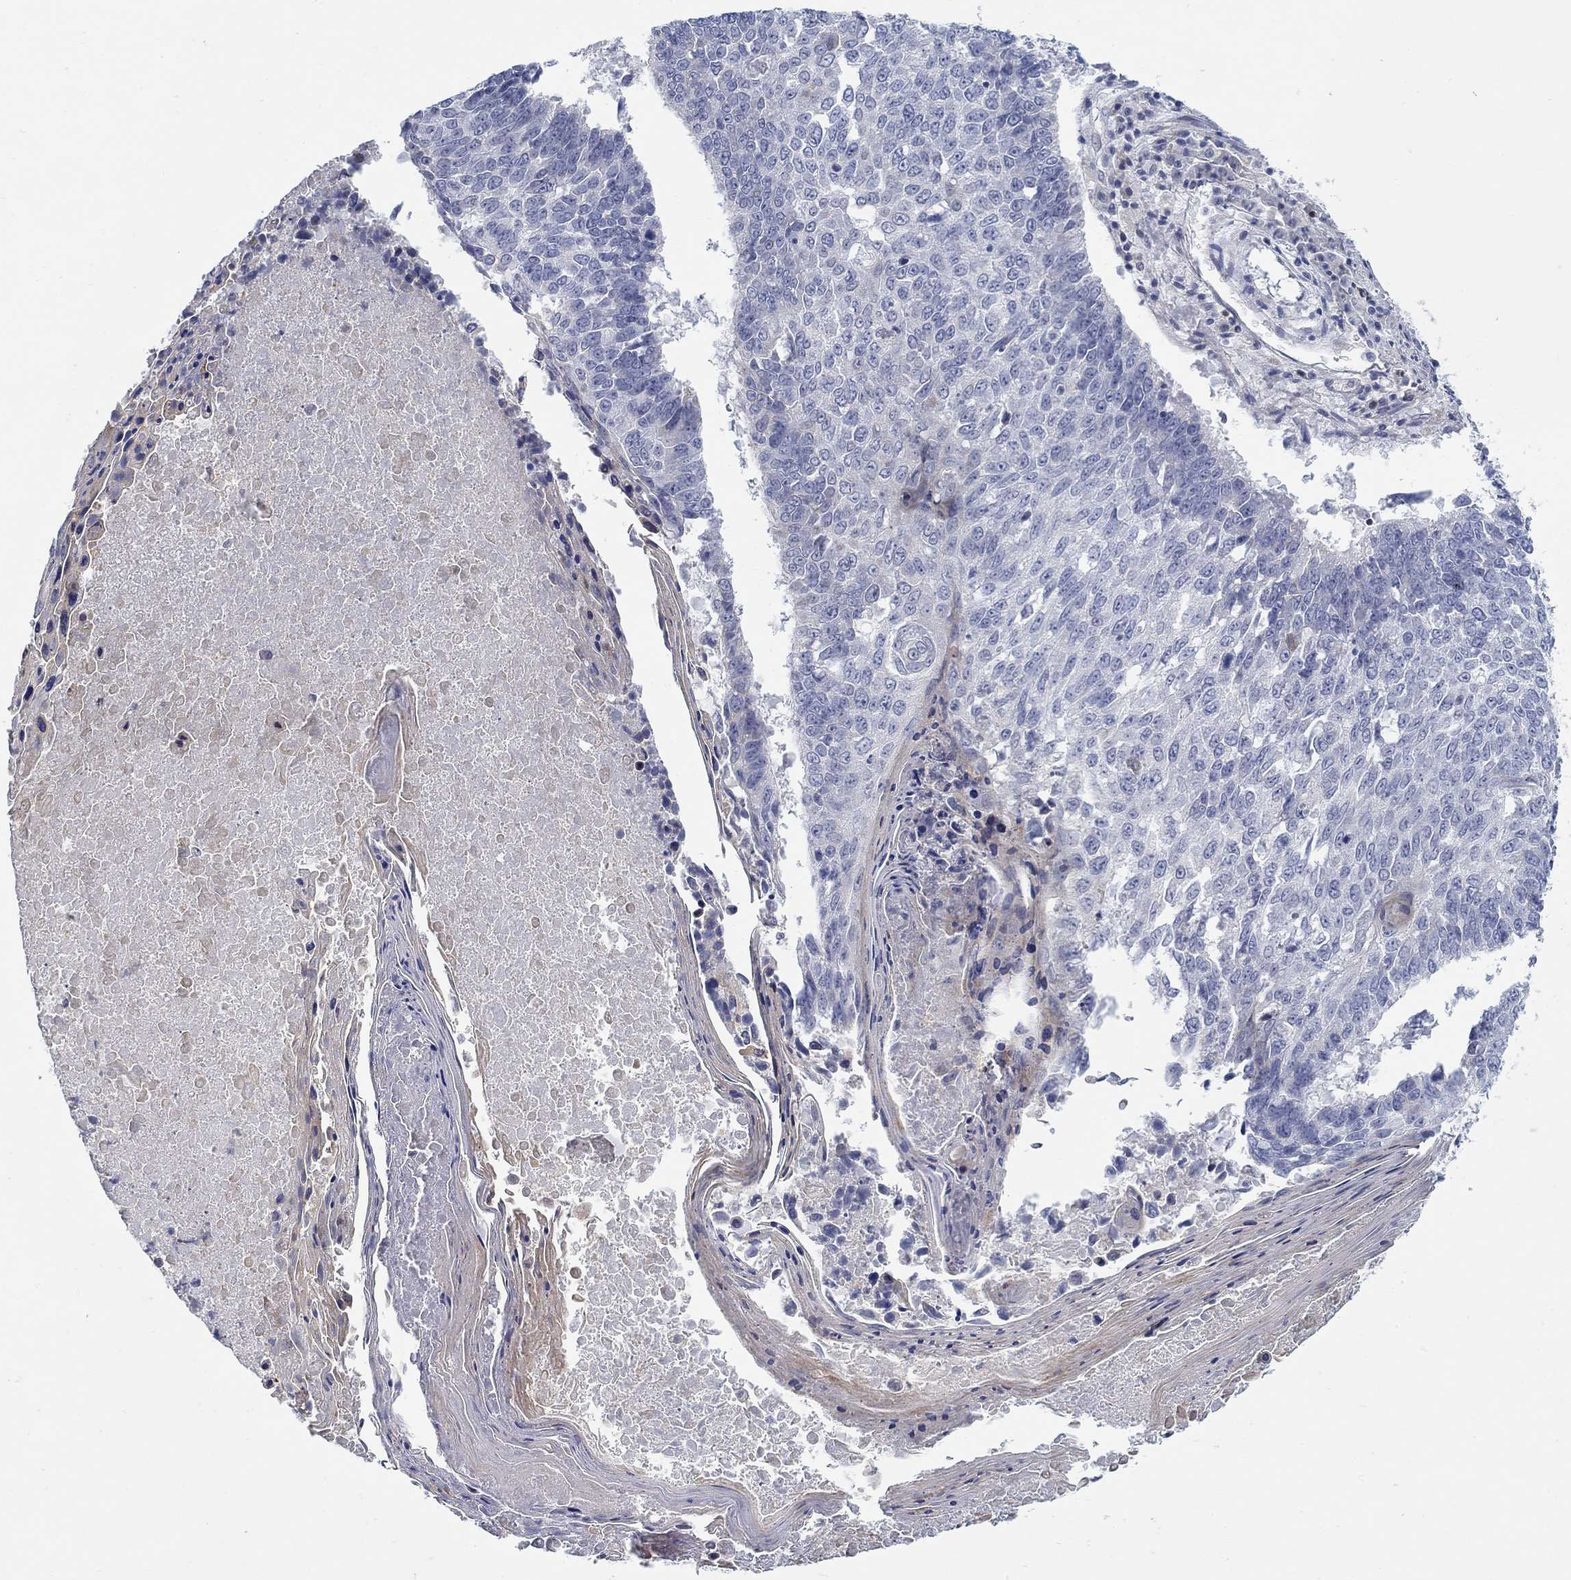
{"staining": {"intensity": "negative", "quantity": "none", "location": "none"}, "tissue": "lung cancer", "cell_type": "Tumor cells", "image_type": "cancer", "snomed": [{"axis": "morphology", "description": "Squamous cell carcinoma, NOS"}, {"axis": "topography", "description": "Lung"}], "caption": "Tumor cells are negative for protein expression in human squamous cell carcinoma (lung). (DAB immunohistochemistry, high magnification).", "gene": "ANO7", "patient": {"sex": "male", "age": 73}}